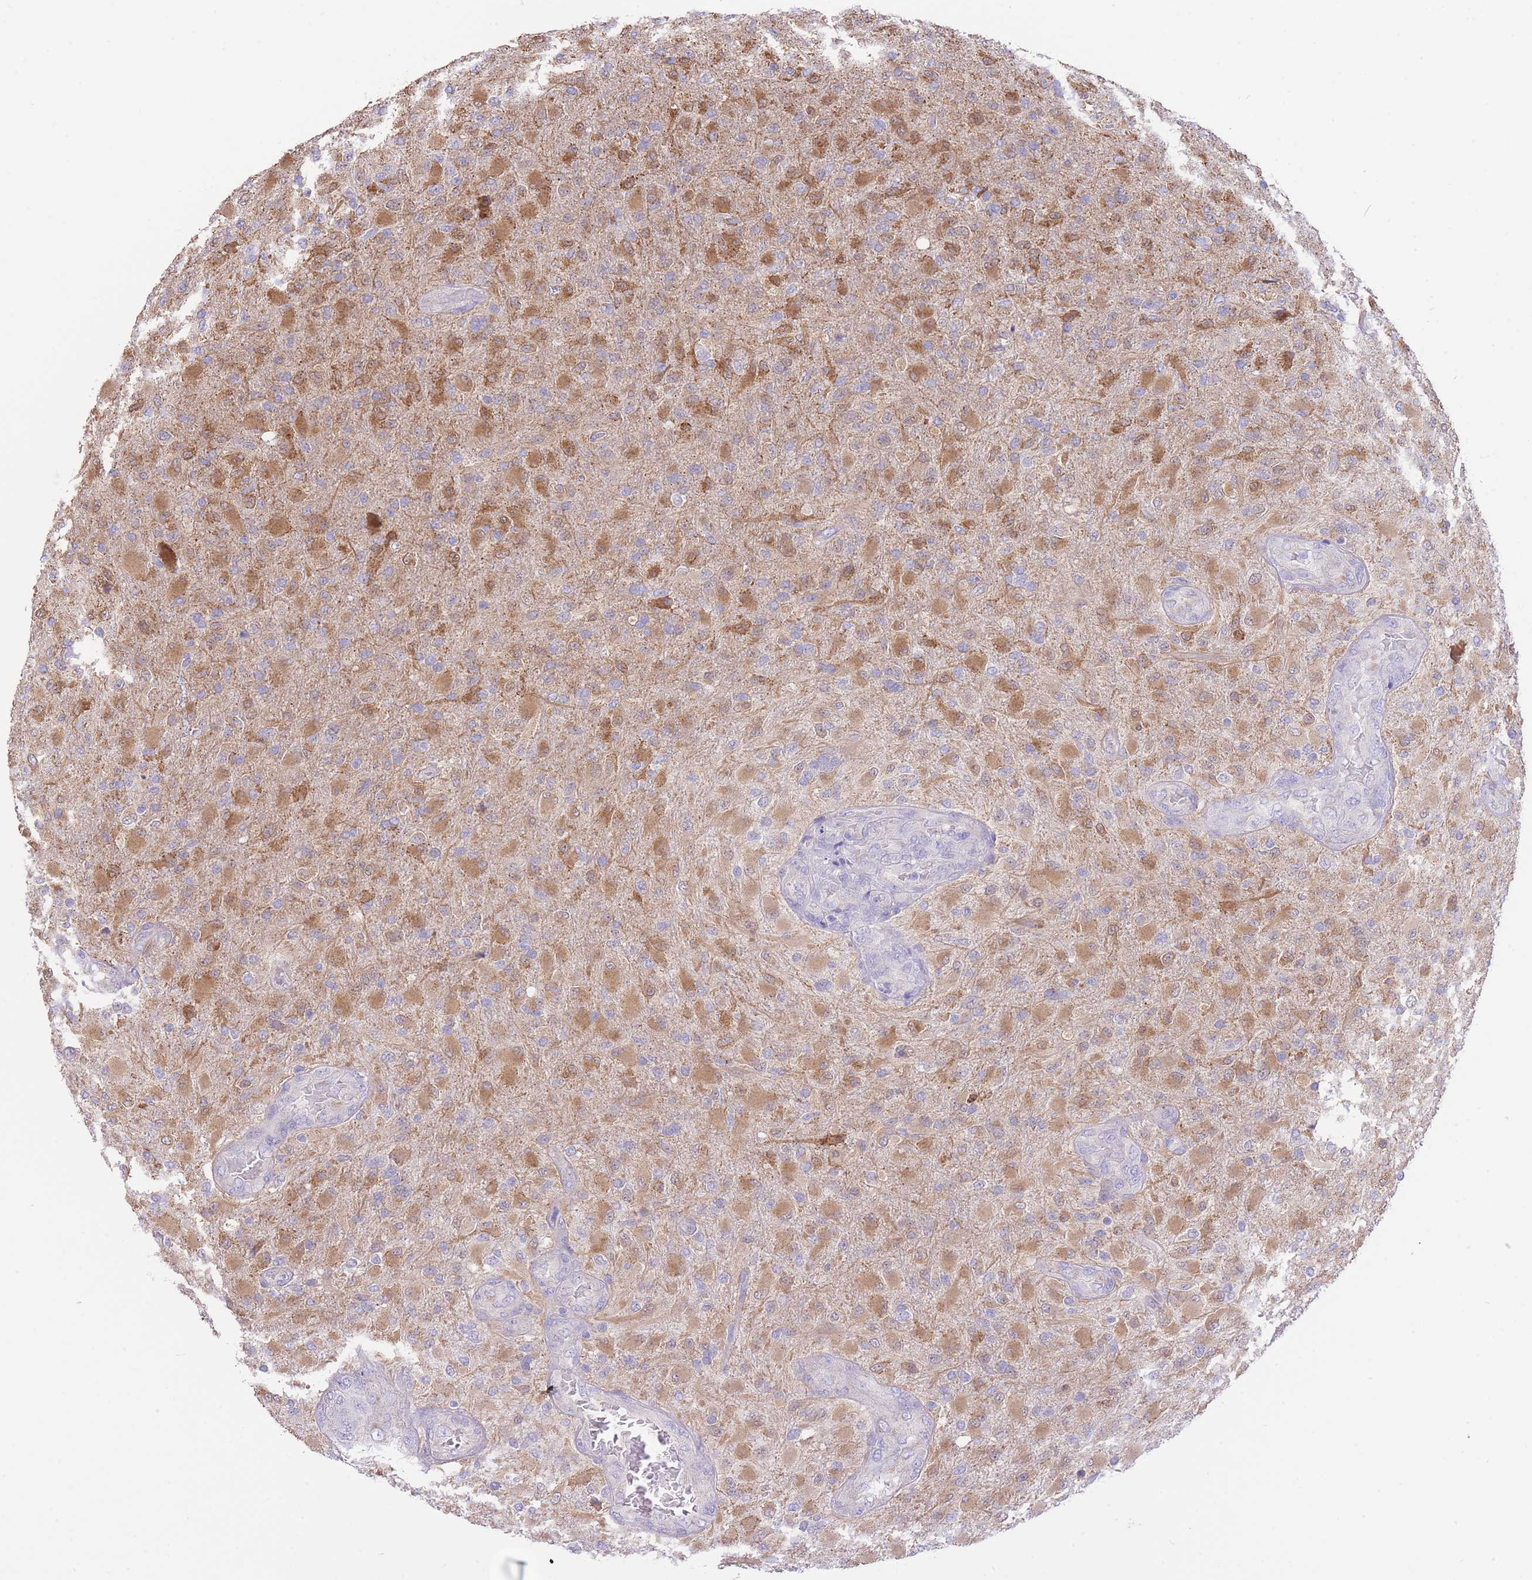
{"staining": {"intensity": "moderate", "quantity": ">75%", "location": "cytoplasmic/membranous"}, "tissue": "glioma", "cell_type": "Tumor cells", "image_type": "cancer", "snomed": [{"axis": "morphology", "description": "Glioma, malignant, Low grade"}, {"axis": "topography", "description": "Brain"}], "caption": "An immunohistochemistry photomicrograph of tumor tissue is shown. Protein staining in brown highlights moderate cytoplasmic/membranous positivity in low-grade glioma (malignant) within tumor cells. The staining is performed using DAB brown chromogen to label protein expression. The nuclei are counter-stained blue using hematoxylin.", "gene": "PGM1", "patient": {"sex": "male", "age": 65}}